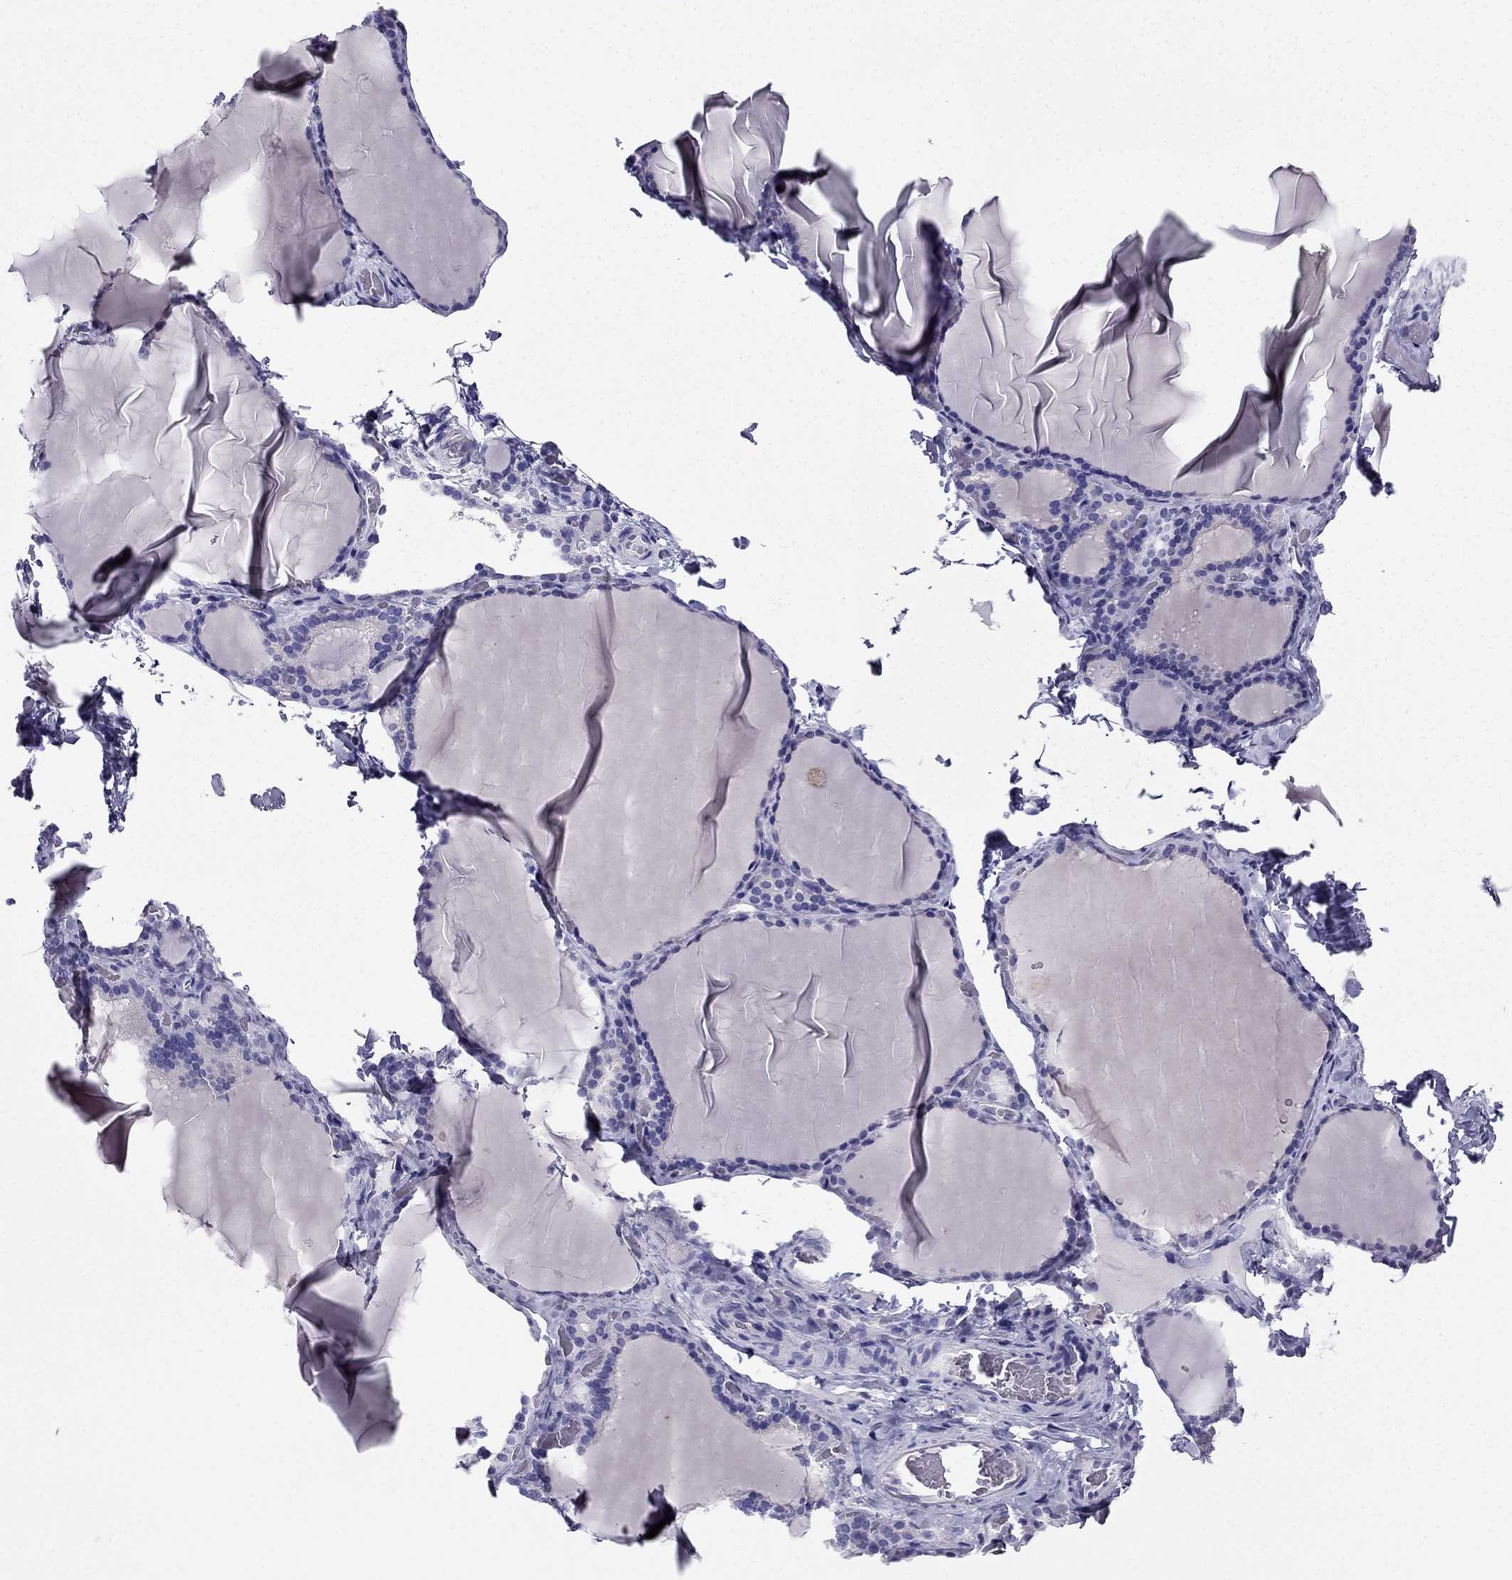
{"staining": {"intensity": "negative", "quantity": "none", "location": "none"}, "tissue": "thyroid gland", "cell_type": "Glandular cells", "image_type": "normal", "snomed": [{"axis": "morphology", "description": "Normal tissue, NOS"}, {"axis": "morphology", "description": "Hyperplasia, NOS"}, {"axis": "topography", "description": "Thyroid gland"}], "caption": "Immunohistochemistry (IHC) of normal thyroid gland exhibits no staining in glandular cells. (Stains: DAB (3,3'-diaminobenzidine) immunohistochemistry with hematoxylin counter stain, Microscopy: brightfield microscopy at high magnification).", "gene": "PTH", "patient": {"sex": "female", "age": 27}}